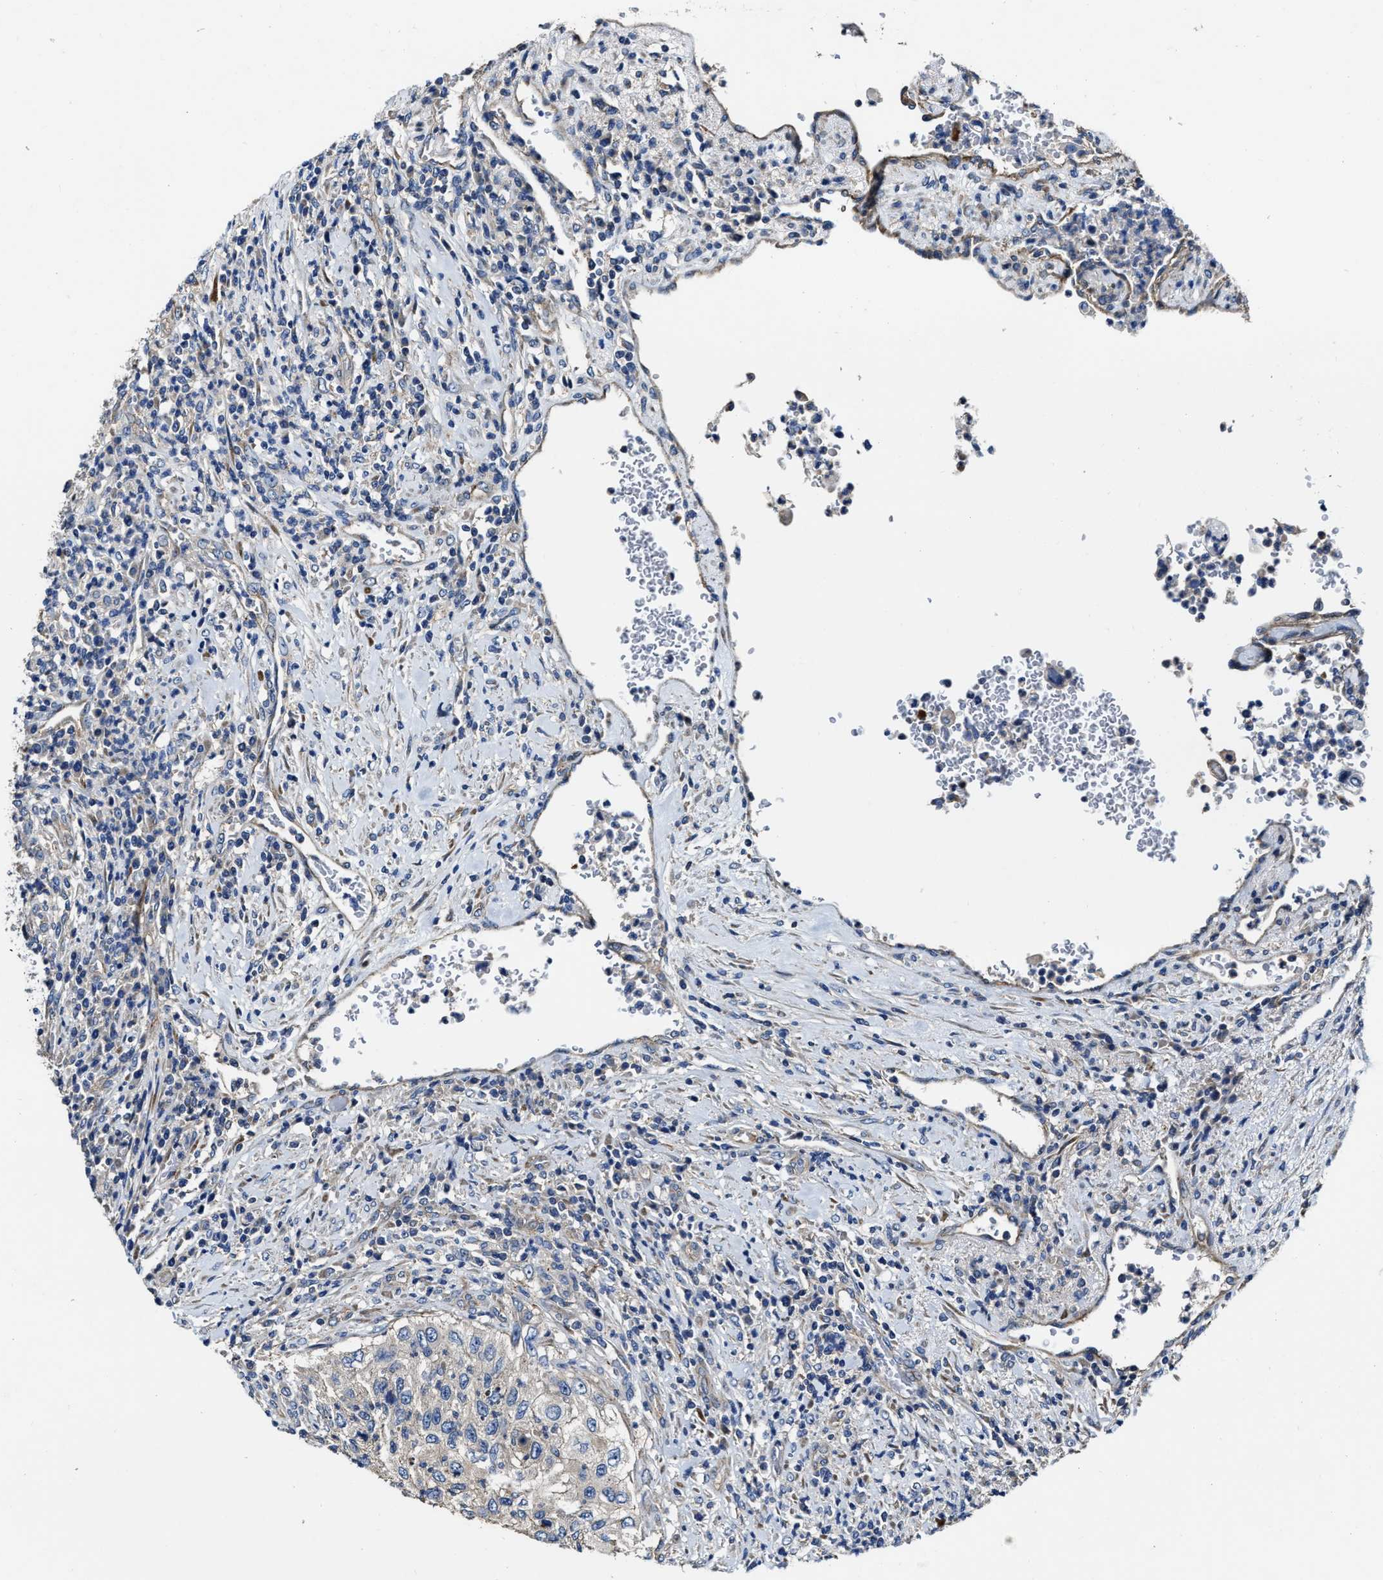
{"staining": {"intensity": "negative", "quantity": "none", "location": "none"}, "tissue": "urothelial cancer", "cell_type": "Tumor cells", "image_type": "cancer", "snomed": [{"axis": "morphology", "description": "Urothelial carcinoma, High grade"}, {"axis": "topography", "description": "Urinary bladder"}], "caption": "Protein analysis of urothelial carcinoma (high-grade) shows no significant expression in tumor cells.", "gene": "PTAR1", "patient": {"sex": "female", "age": 60}}